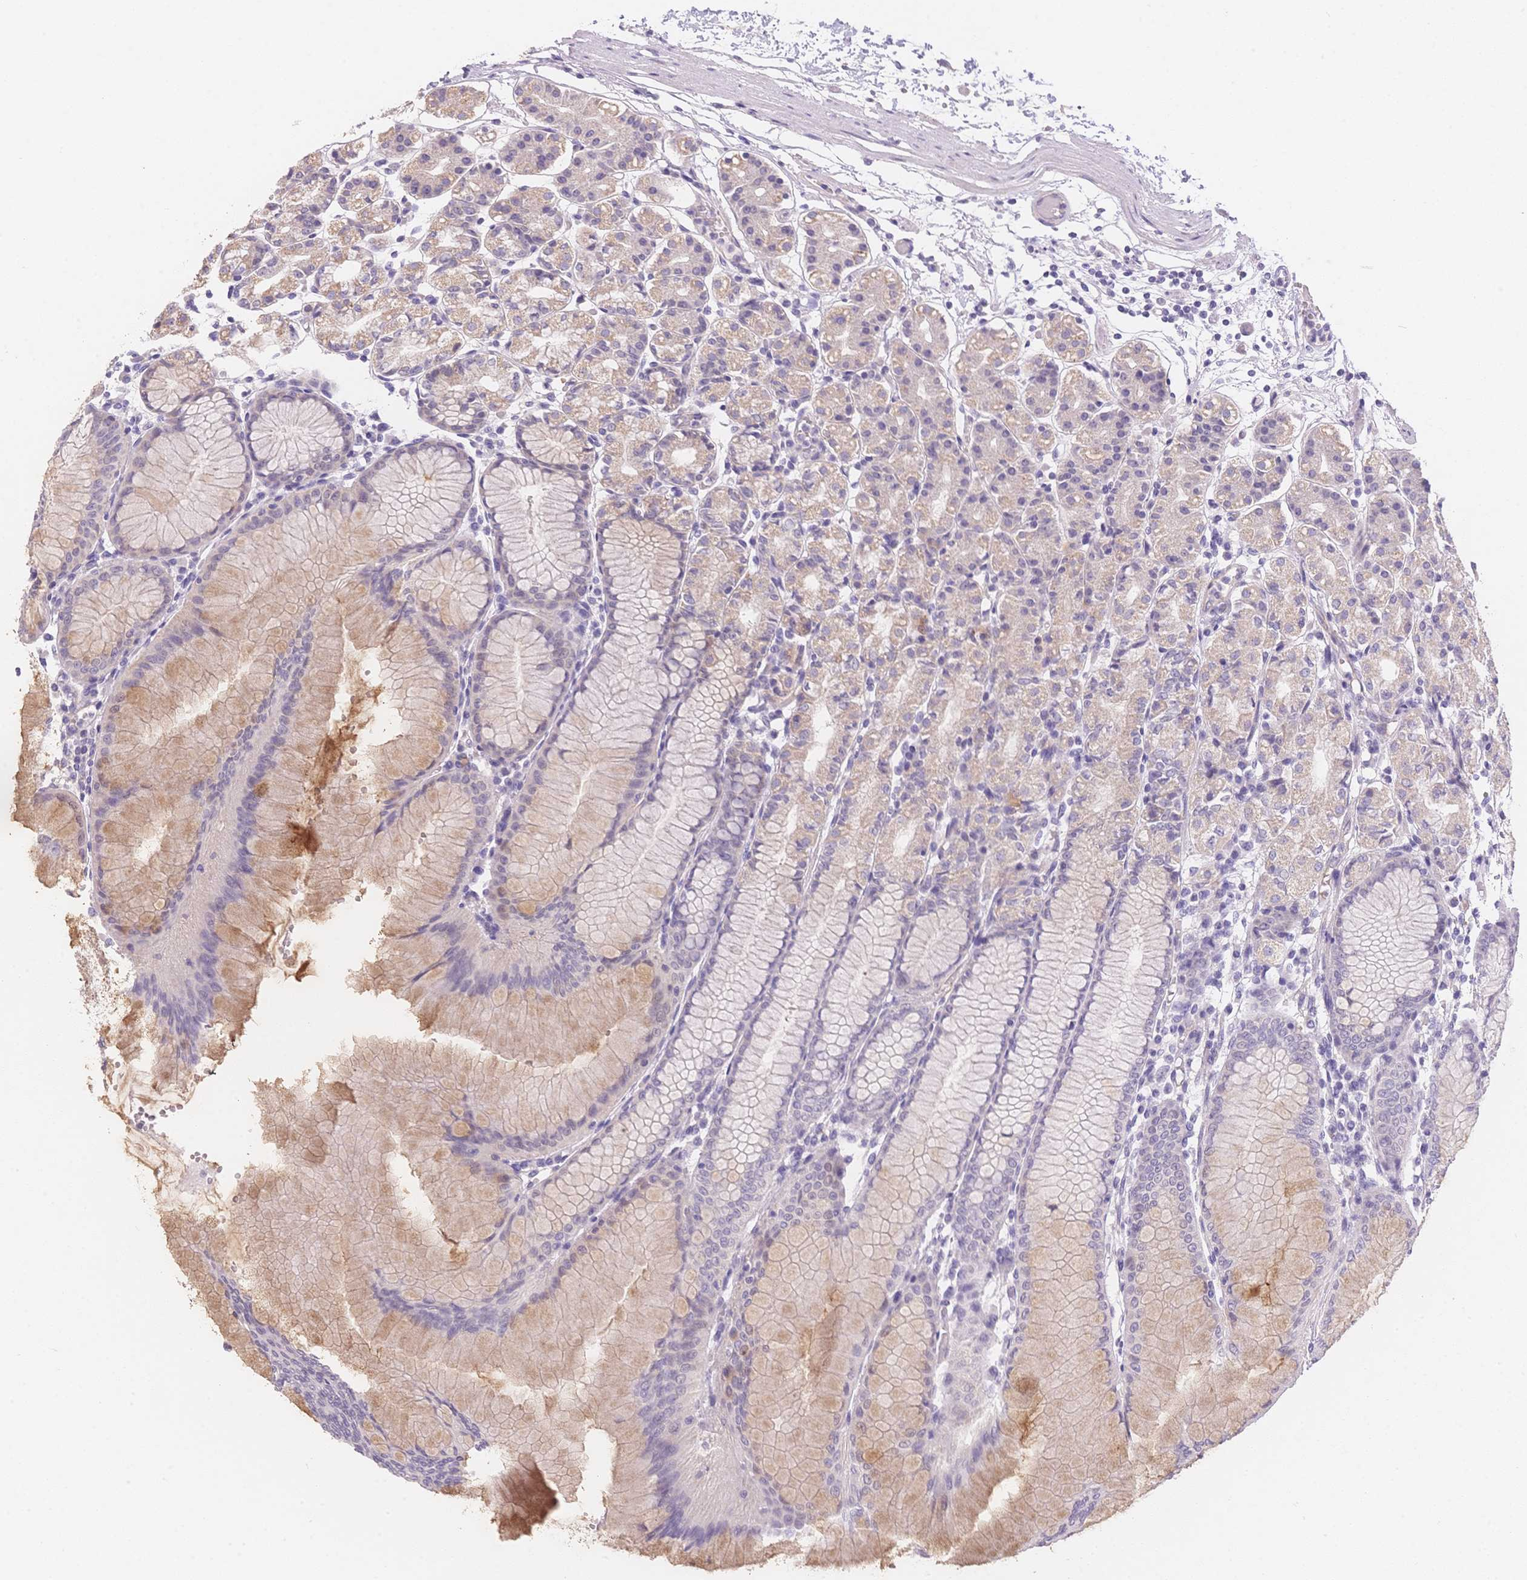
{"staining": {"intensity": "weak", "quantity": "25%-75%", "location": "cytoplasmic/membranous"}, "tissue": "stomach", "cell_type": "Glandular cells", "image_type": "normal", "snomed": [{"axis": "morphology", "description": "Normal tissue, NOS"}, {"axis": "topography", "description": "Stomach"}], "caption": "IHC (DAB) staining of benign human stomach reveals weak cytoplasmic/membranous protein staining in approximately 25%-75% of glandular cells.", "gene": "SMYD1", "patient": {"sex": "female", "age": 57}}